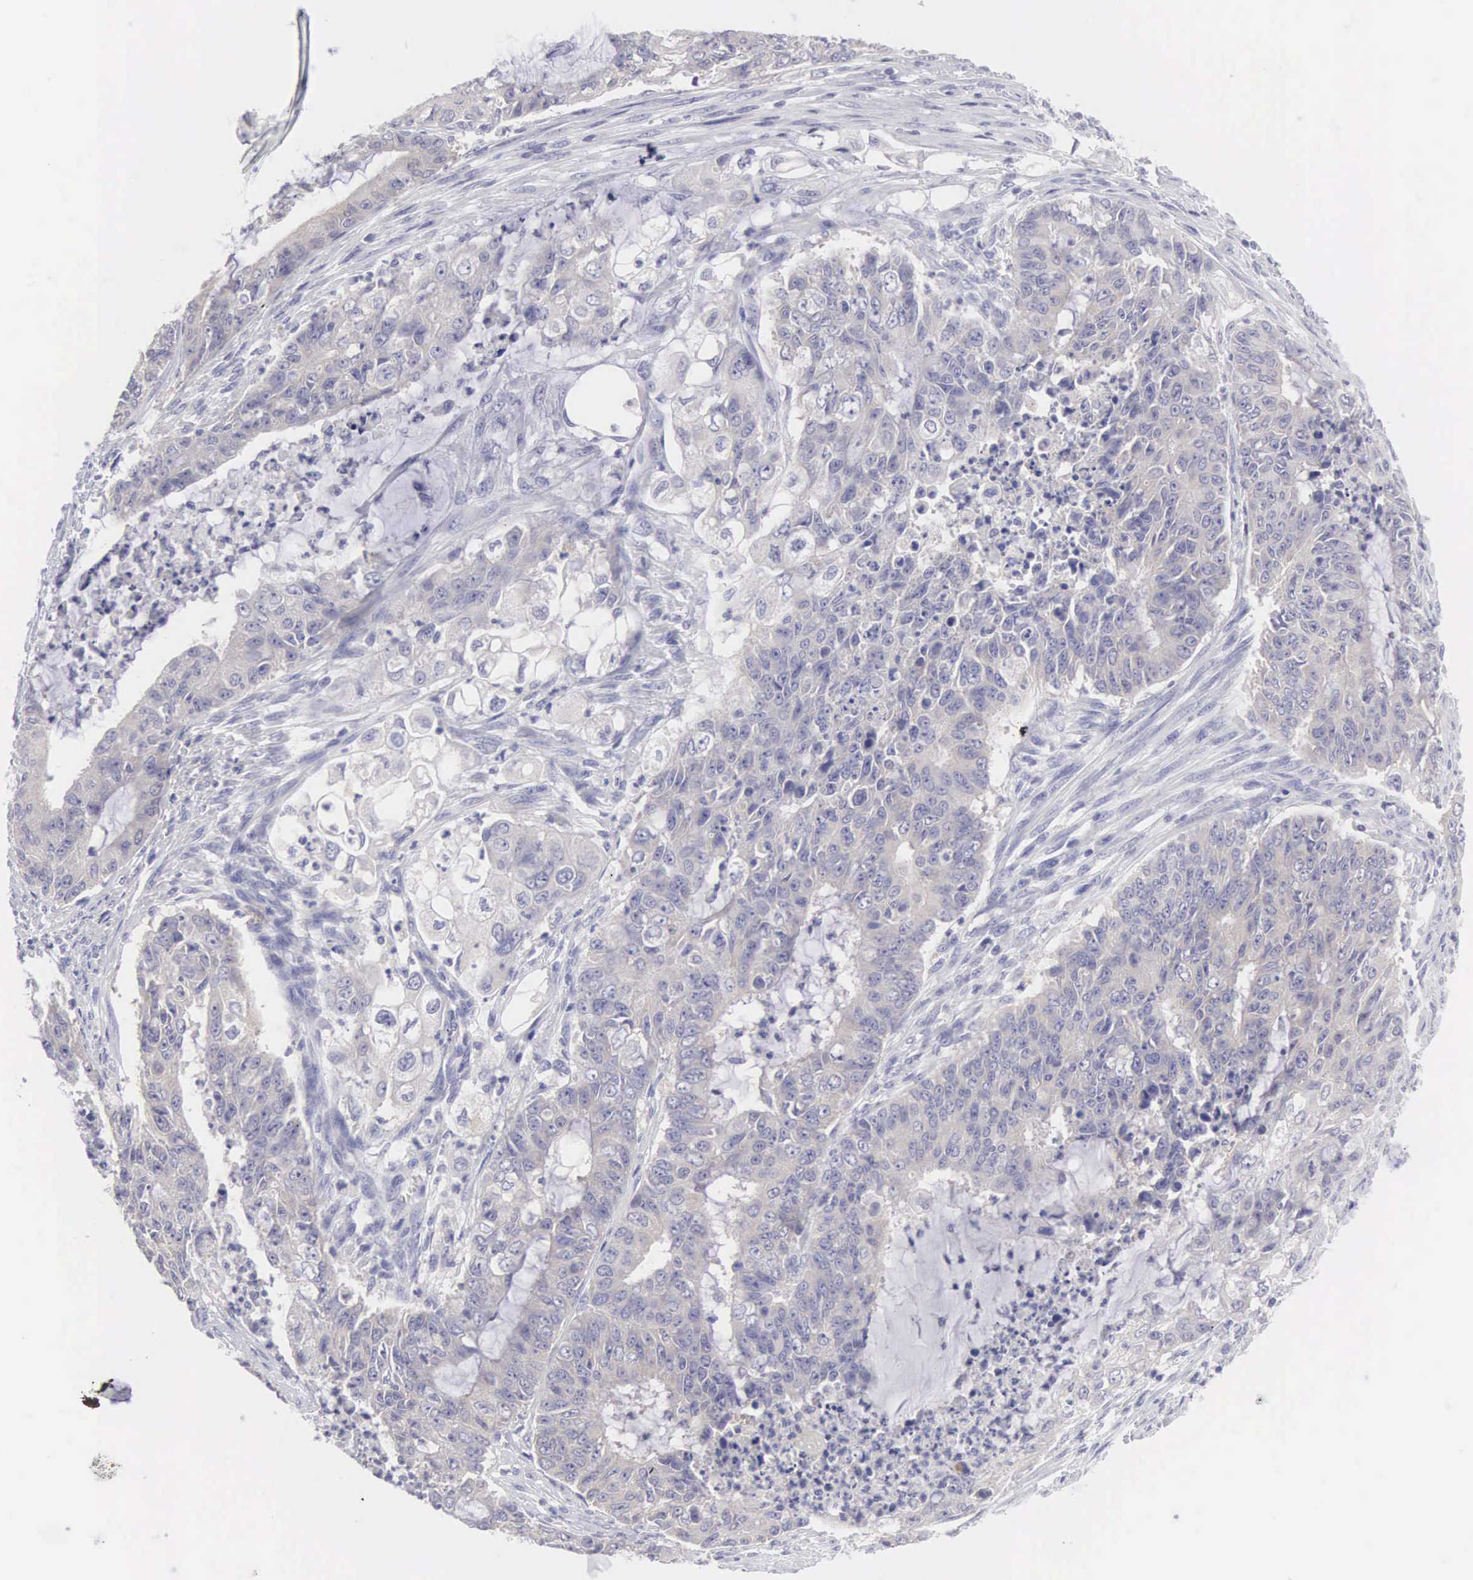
{"staining": {"intensity": "negative", "quantity": "none", "location": "none"}, "tissue": "endometrial cancer", "cell_type": "Tumor cells", "image_type": "cancer", "snomed": [{"axis": "morphology", "description": "Adenocarcinoma, NOS"}, {"axis": "topography", "description": "Endometrium"}], "caption": "Human endometrial adenocarcinoma stained for a protein using immunohistochemistry exhibits no staining in tumor cells.", "gene": "SLITRK4", "patient": {"sex": "female", "age": 75}}